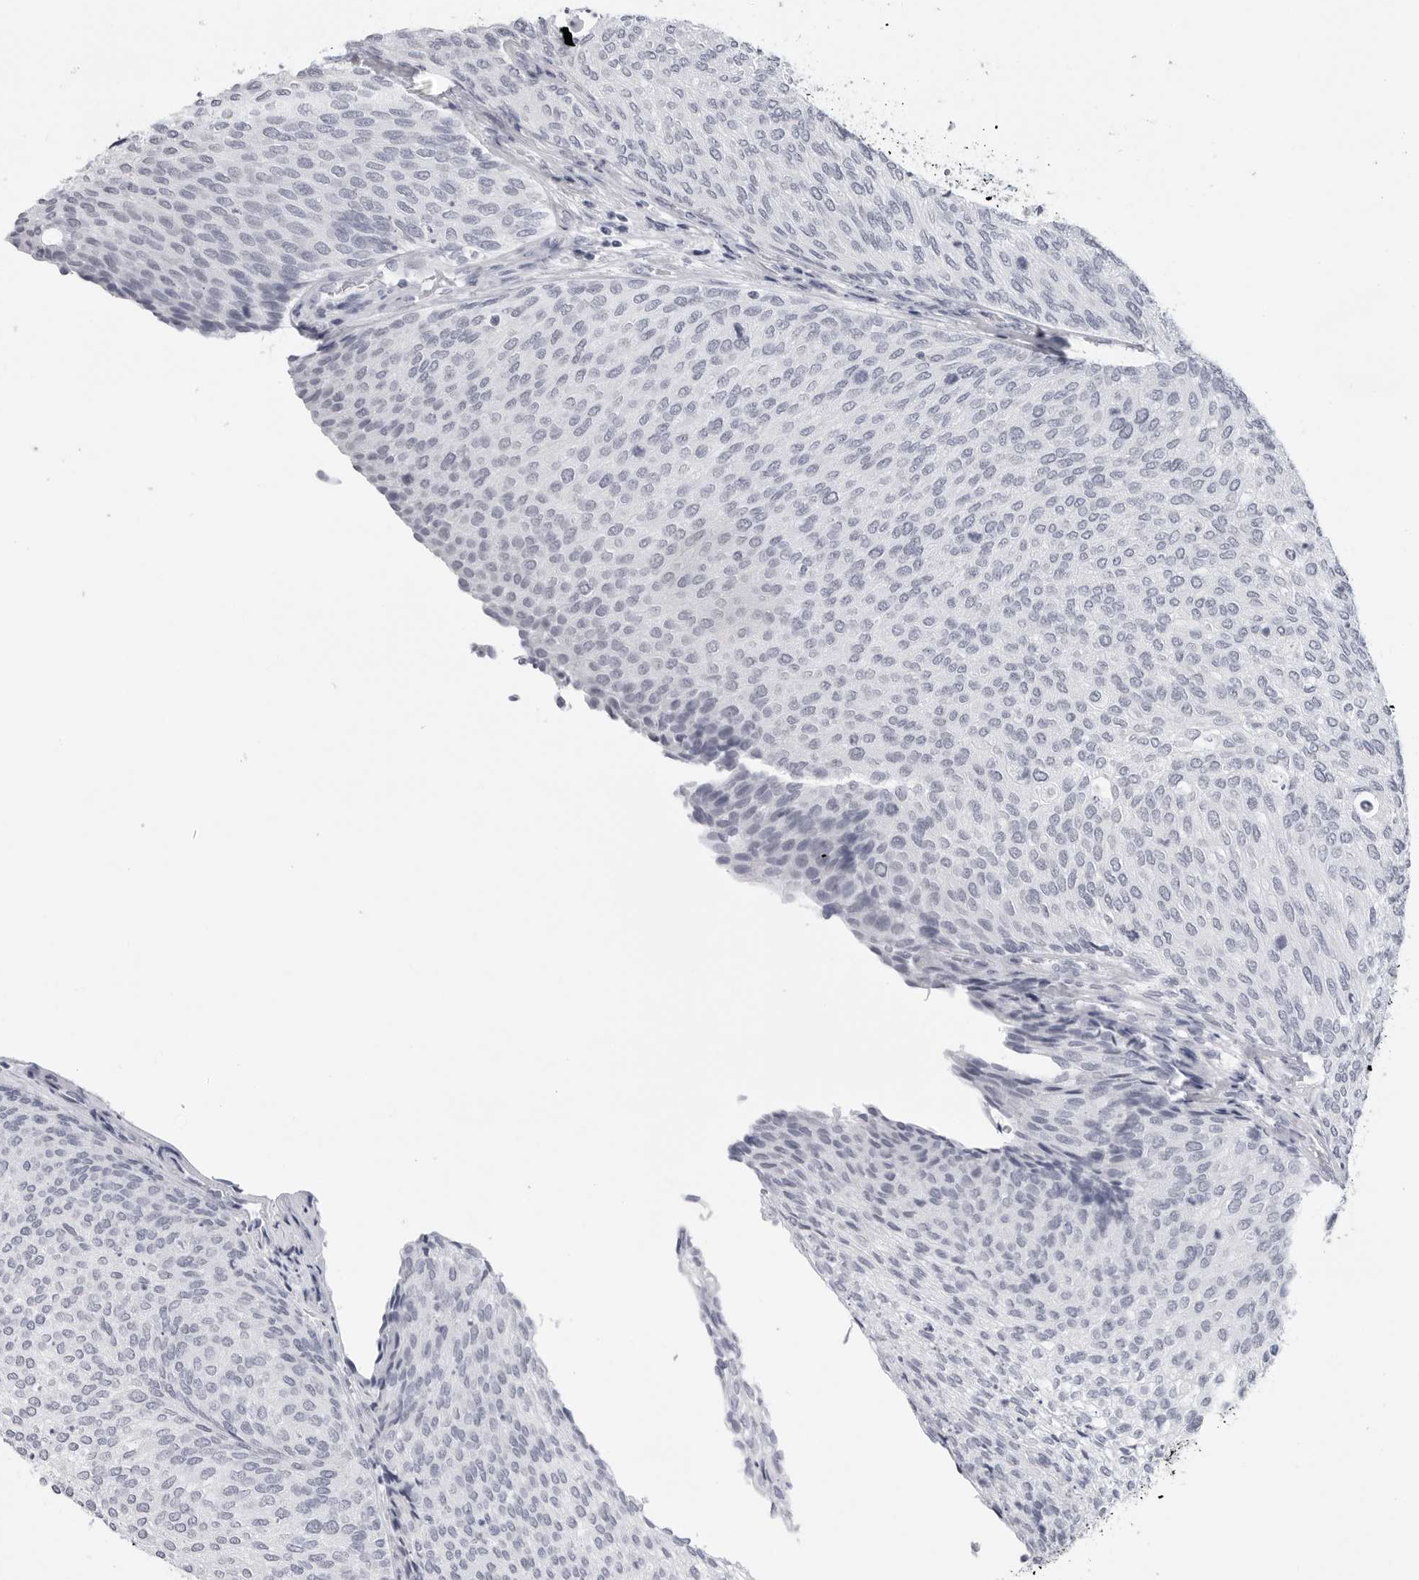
{"staining": {"intensity": "negative", "quantity": "none", "location": "none"}, "tissue": "urothelial cancer", "cell_type": "Tumor cells", "image_type": "cancer", "snomed": [{"axis": "morphology", "description": "Urothelial carcinoma, Low grade"}, {"axis": "topography", "description": "Urinary bladder"}], "caption": "Human urothelial carcinoma (low-grade) stained for a protein using immunohistochemistry shows no positivity in tumor cells.", "gene": "PGA3", "patient": {"sex": "female", "age": 79}}